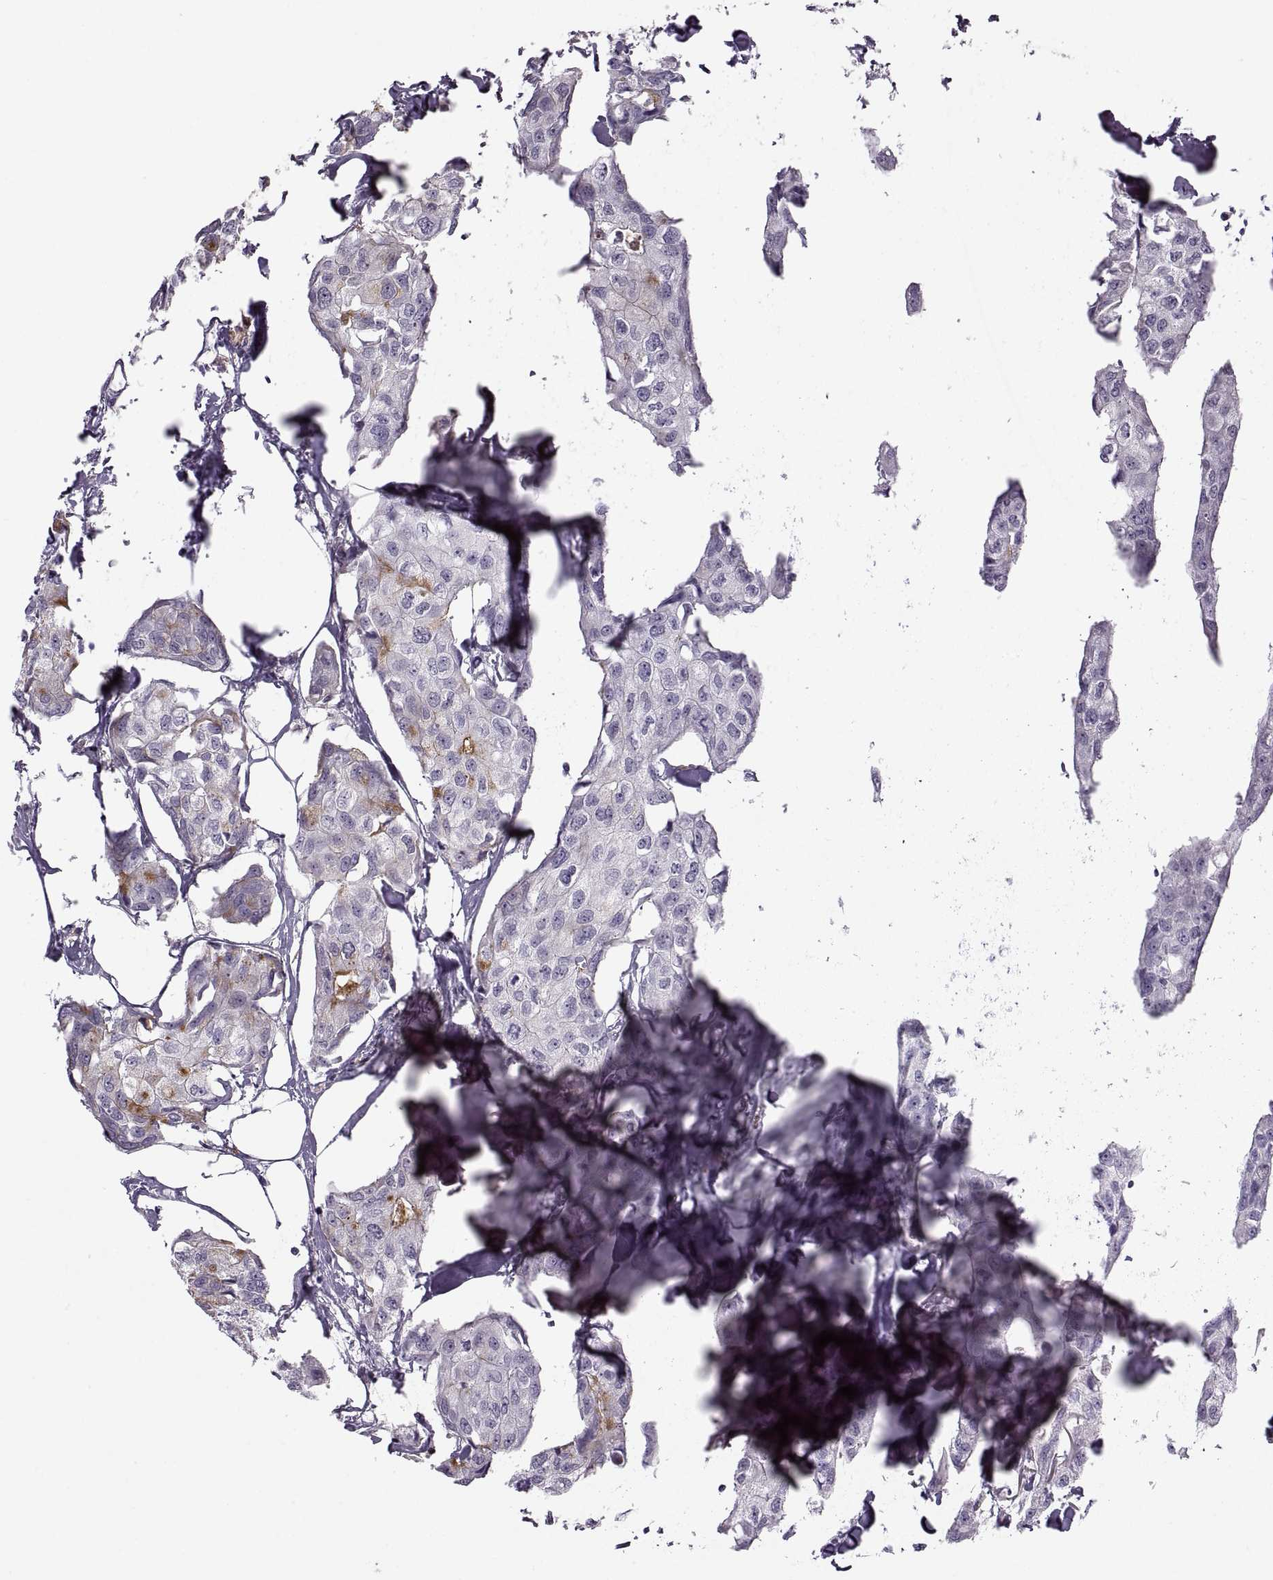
{"staining": {"intensity": "moderate", "quantity": "<25%", "location": "cytoplasmic/membranous"}, "tissue": "breast cancer", "cell_type": "Tumor cells", "image_type": "cancer", "snomed": [{"axis": "morphology", "description": "Duct carcinoma"}, {"axis": "topography", "description": "Breast"}], "caption": "Immunohistochemistry staining of breast cancer (infiltrating ductal carcinoma), which shows low levels of moderate cytoplasmic/membranous staining in about <25% of tumor cells indicating moderate cytoplasmic/membranous protein positivity. The staining was performed using DAB (brown) for protein detection and nuclei were counterstained in hematoxylin (blue).", "gene": "H2AP", "patient": {"sex": "female", "age": 80}}